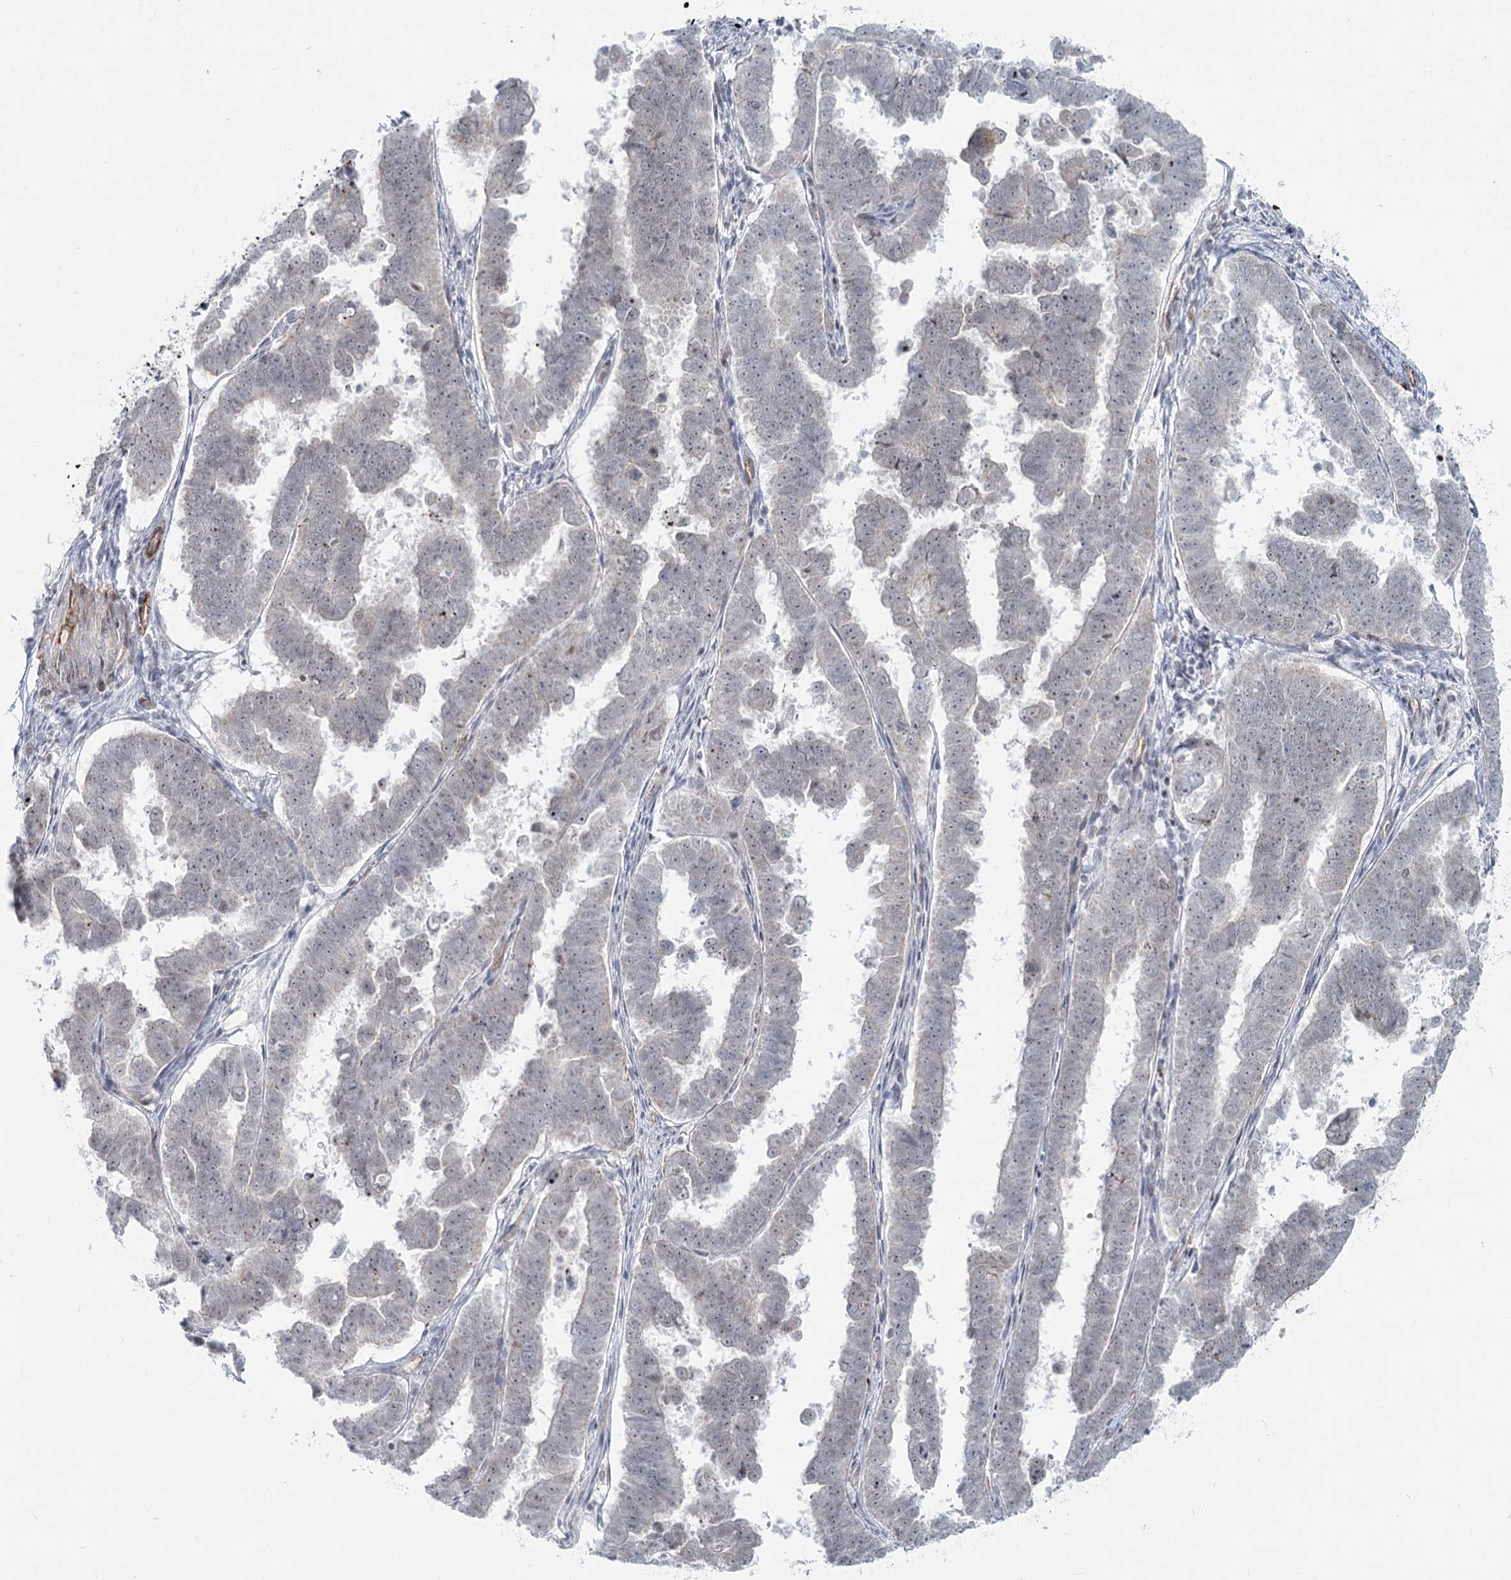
{"staining": {"intensity": "negative", "quantity": "none", "location": "none"}, "tissue": "endometrial cancer", "cell_type": "Tumor cells", "image_type": "cancer", "snomed": [{"axis": "morphology", "description": "Adenocarcinoma, NOS"}, {"axis": "topography", "description": "Endometrium"}], "caption": "A photomicrograph of human endometrial cancer (adenocarcinoma) is negative for staining in tumor cells.", "gene": "ABHD8", "patient": {"sex": "female", "age": 75}}